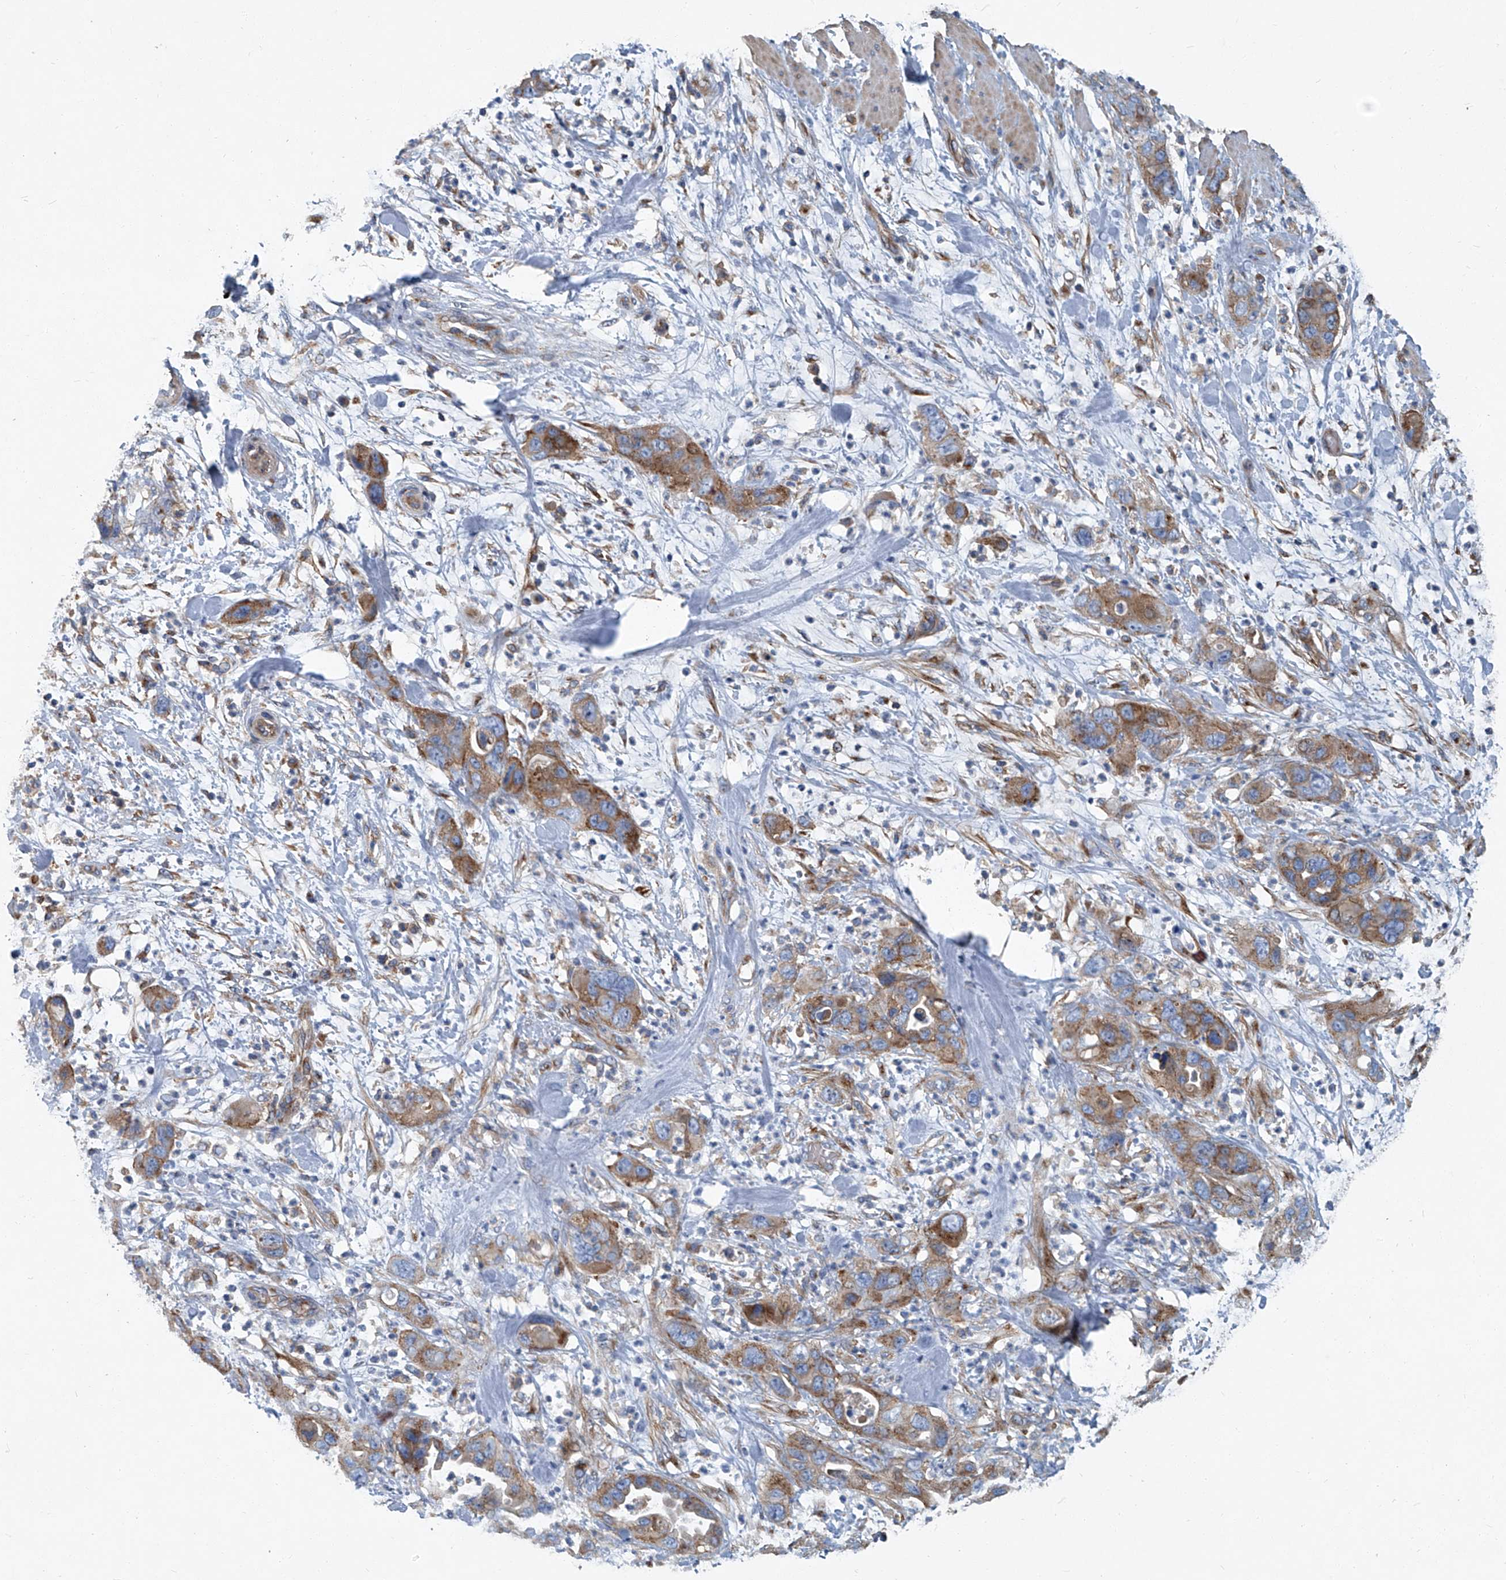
{"staining": {"intensity": "moderate", "quantity": ">75%", "location": "cytoplasmic/membranous"}, "tissue": "pancreatic cancer", "cell_type": "Tumor cells", "image_type": "cancer", "snomed": [{"axis": "morphology", "description": "Adenocarcinoma, NOS"}, {"axis": "topography", "description": "Pancreas"}], "caption": "Protein expression by immunohistochemistry (IHC) demonstrates moderate cytoplasmic/membranous staining in about >75% of tumor cells in adenocarcinoma (pancreatic).", "gene": "PIGH", "patient": {"sex": "female", "age": 71}}